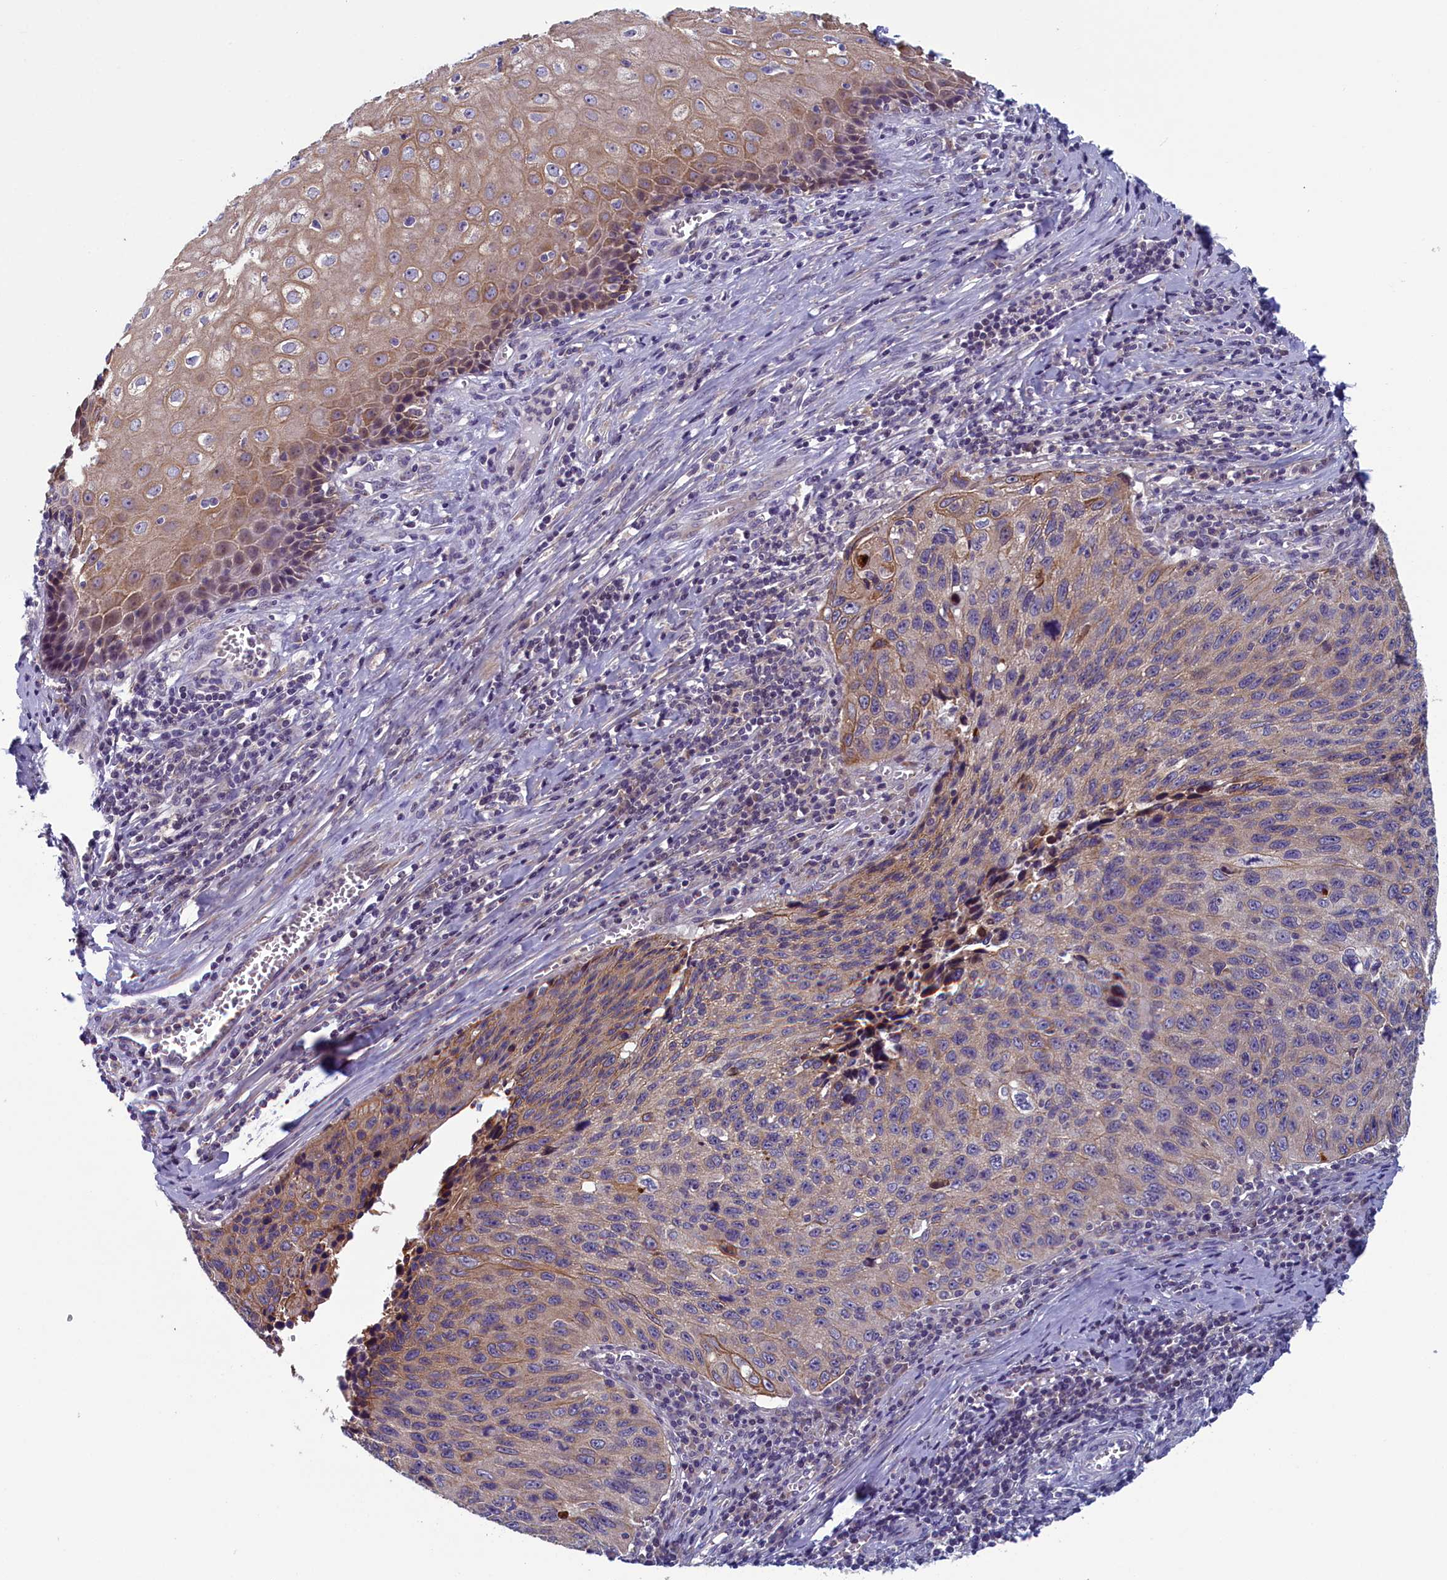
{"staining": {"intensity": "weak", "quantity": "25%-75%", "location": "cytoplasmic/membranous"}, "tissue": "cervical cancer", "cell_type": "Tumor cells", "image_type": "cancer", "snomed": [{"axis": "morphology", "description": "Squamous cell carcinoma, NOS"}, {"axis": "topography", "description": "Cervix"}], "caption": "Weak cytoplasmic/membranous protein expression is identified in approximately 25%-75% of tumor cells in squamous cell carcinoma (cervical).", "gene": "ANKRD39", "patient": {"sex": "female", "age": 53}}